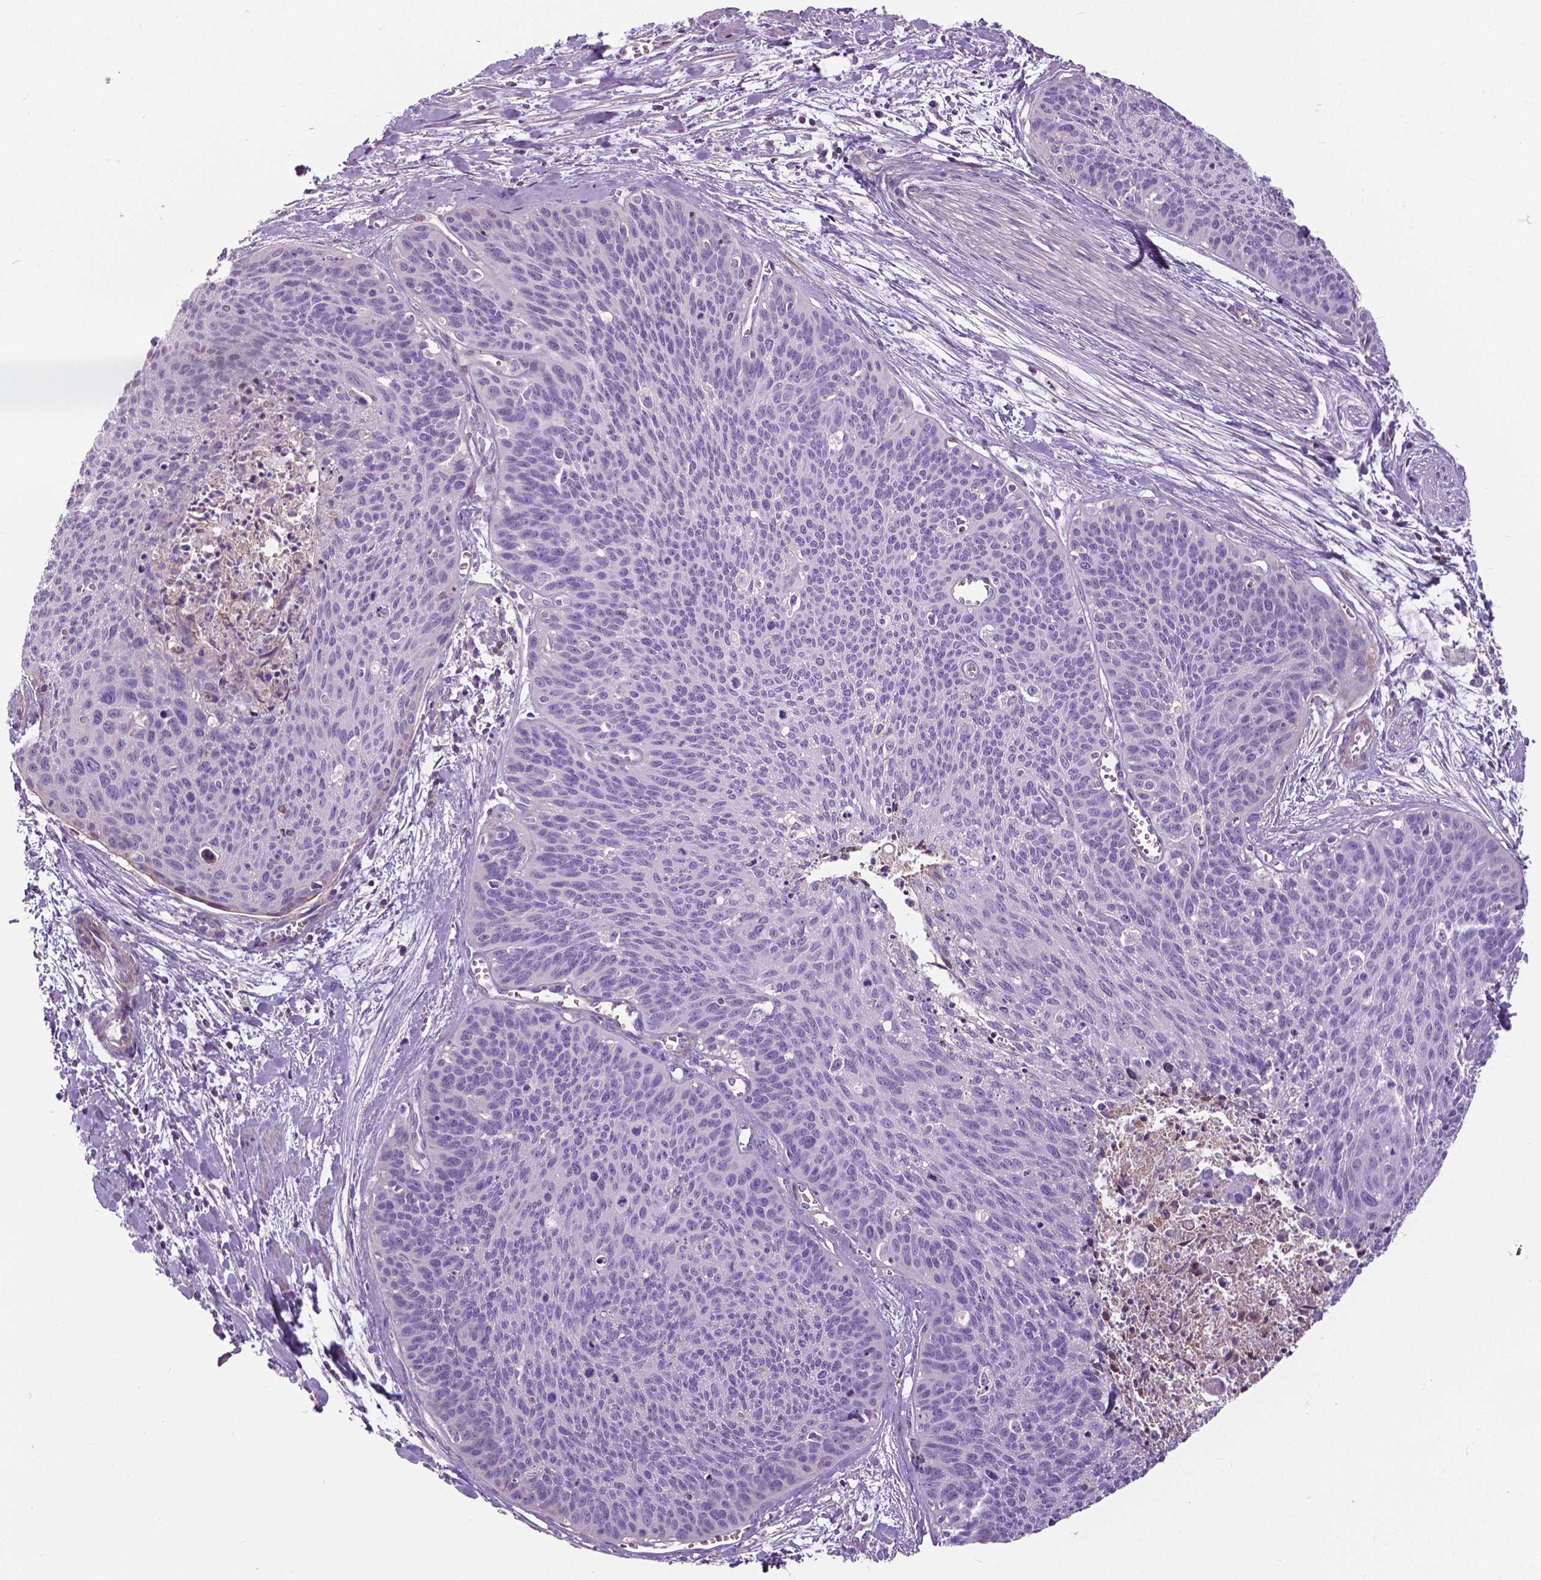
{"staining": {"intensity": "negative", "quantity": "none", "location": "none"}, "tissue": "cervical cancer", "cell_type": "Tumor cells", "image_type": "cancer", "snomed": [{"axis": "morphology", "description": "Squamous cell carcinoma, NOS"}, {"axis": "topography", "description": "Cervix"}], "caption": "Human cervical cancer (squamous cell carcinoma) stained for a protein using IHC demonstrates no staining in tumor cells.", "gene": "ANXA13", "patient": {"sex": "female", "age": 55}}